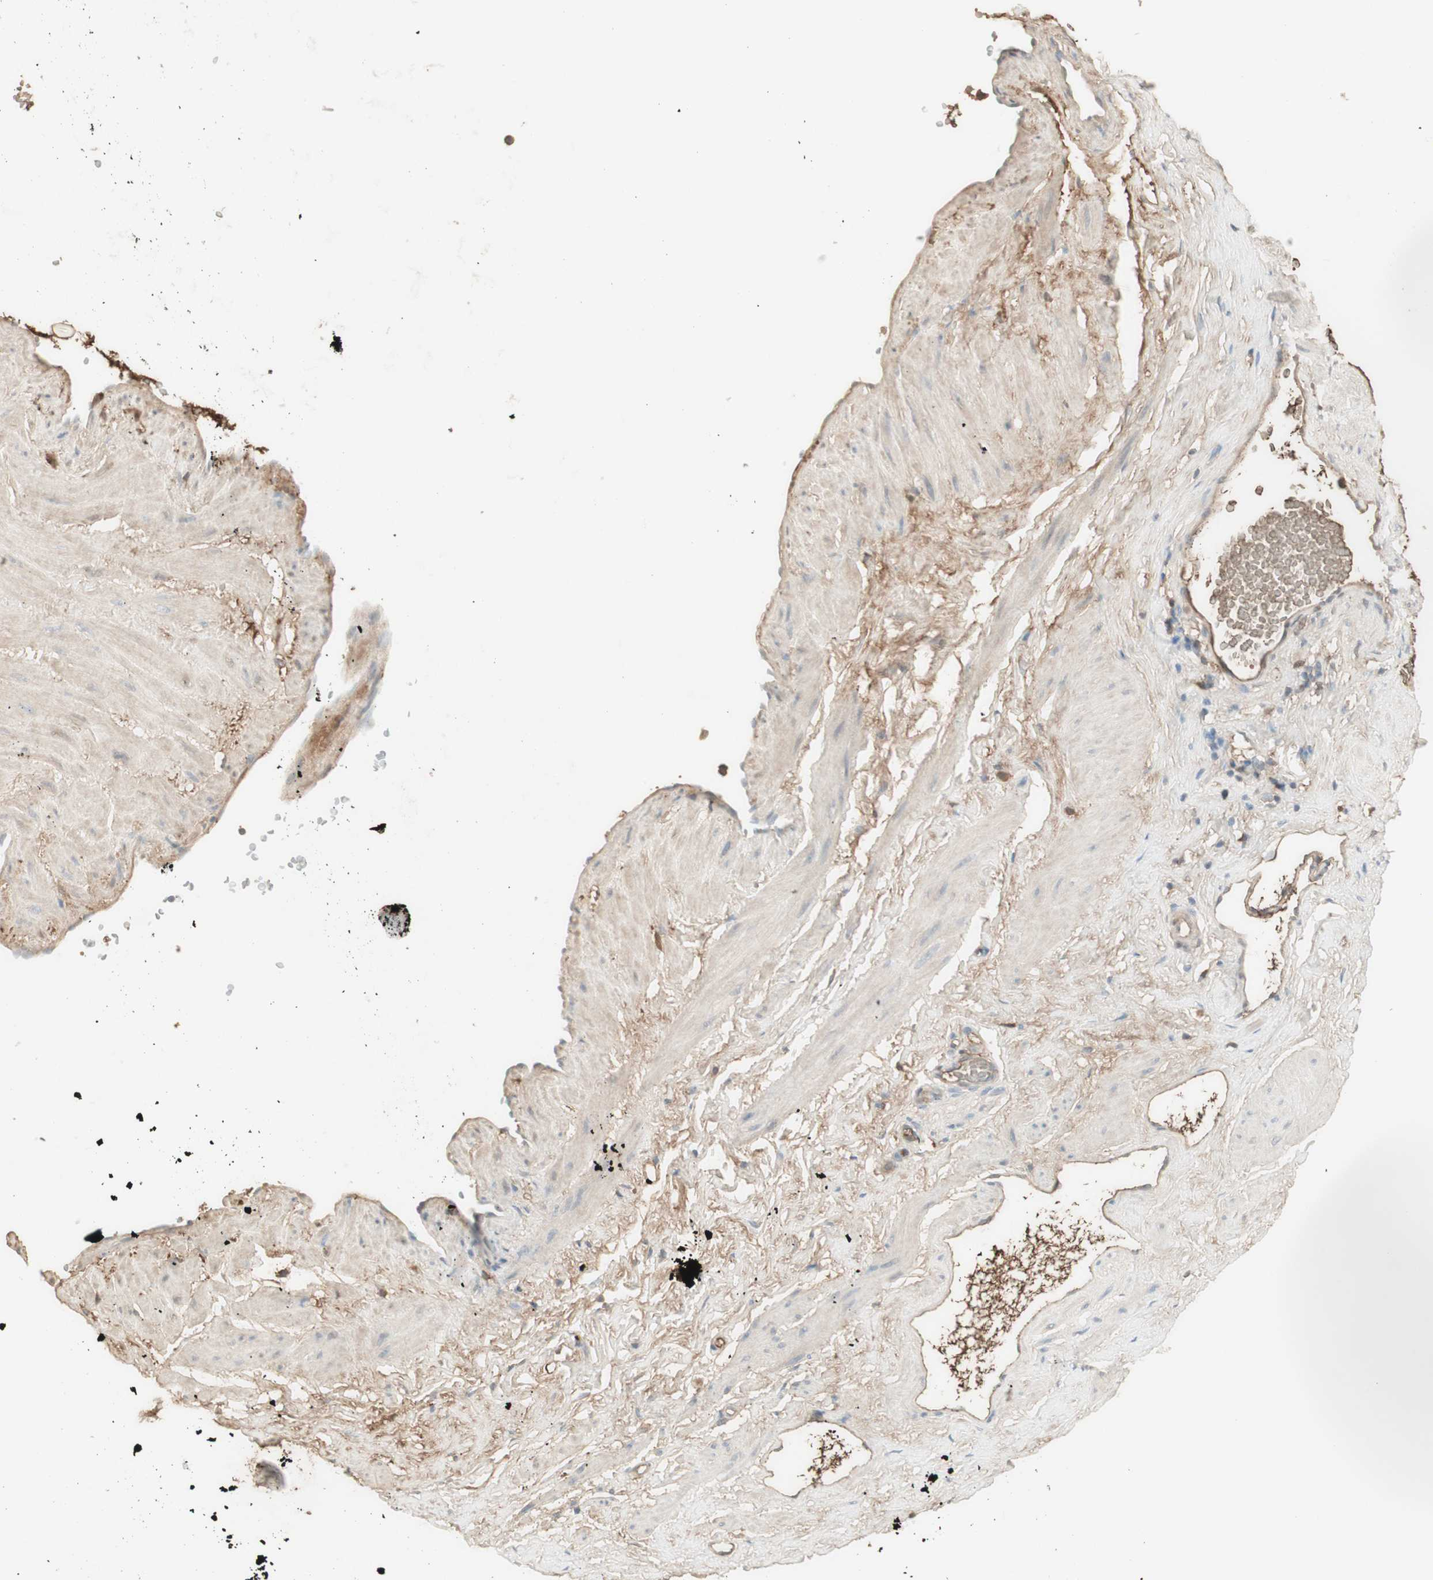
{"staining": {"intensity": "weak", "quantity": ">75%", "location": "cytoplasmic/membranous"}, "tissue": "adipose tissue", "cell_type": "Adipocytes", "image_type": "normal", "snomed": [{"axis": "morphology", "description": "Normal tissue, NOS"}, {"axis": "topography", "description": "Soft tissue"}, {"axis": "topography", "description": "Vascular tissue"}], "caption": "The photomicrograph displays staining of benign adipose tissue, revealing weak cytoplasmic/membranous protein expression (brown color) within adipocytes. The protein of interest is shown in brown color, while the nuclei are stained blue.", "gene": "IFNG", "patient": {"sex": "female", "age": 35}}